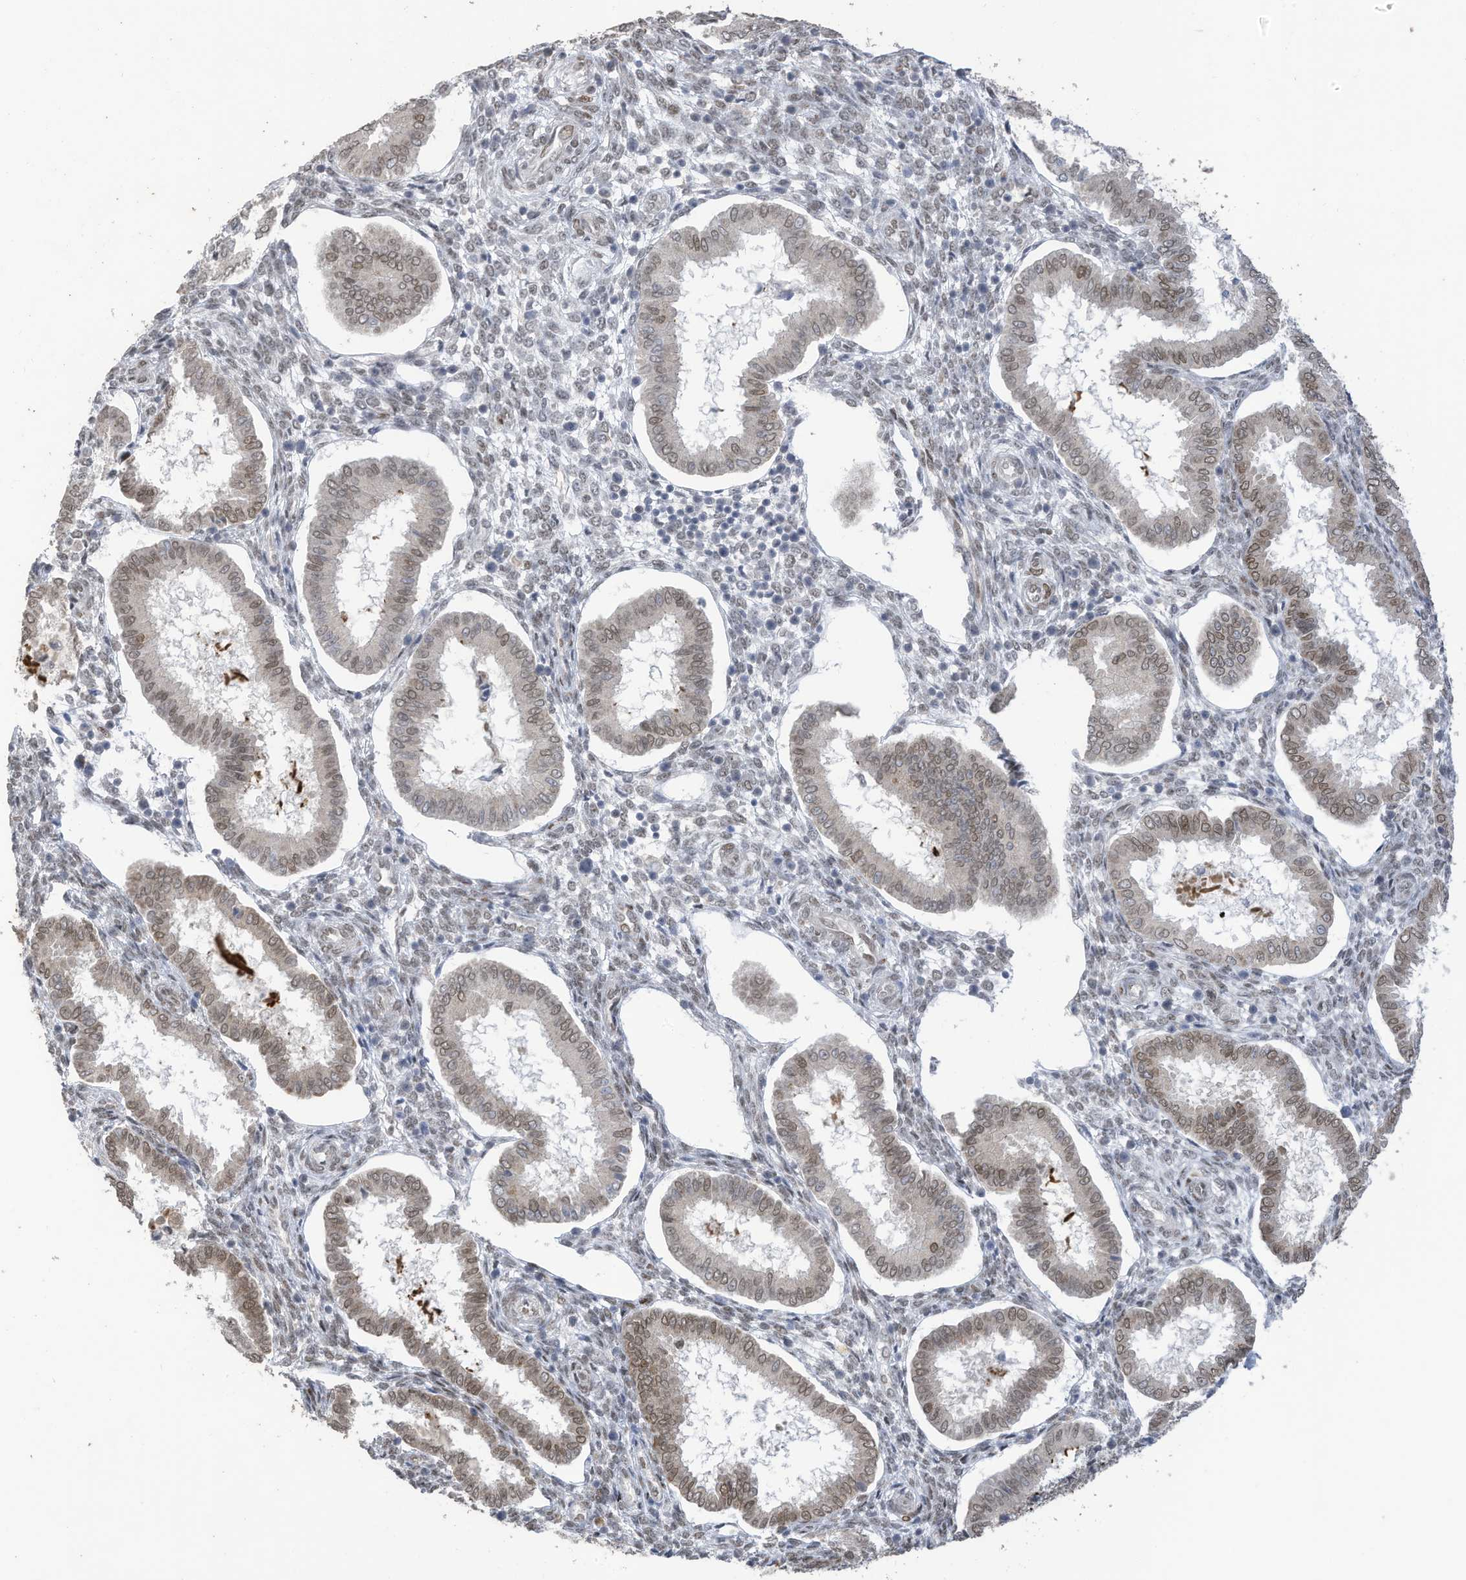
{"staining": {"intensity": "weak", "quantity": "<25%", "location": "nuclear"}, "tissue": "endometrium", "cell_type": "Cells in endometrial stroma", "image_type": "normal", "snomed": [{"axis": "morphology", "description": "Normal tissue, NOS"}, {"axis": "topography", "description": "Endometrium"}], "caption": "The immunohistochemistry micrograph has no significant expression in cells in endometrial stroma of endometrium.", "gene": "RABL3", "patient": {"sex": "female", "age": 24}}